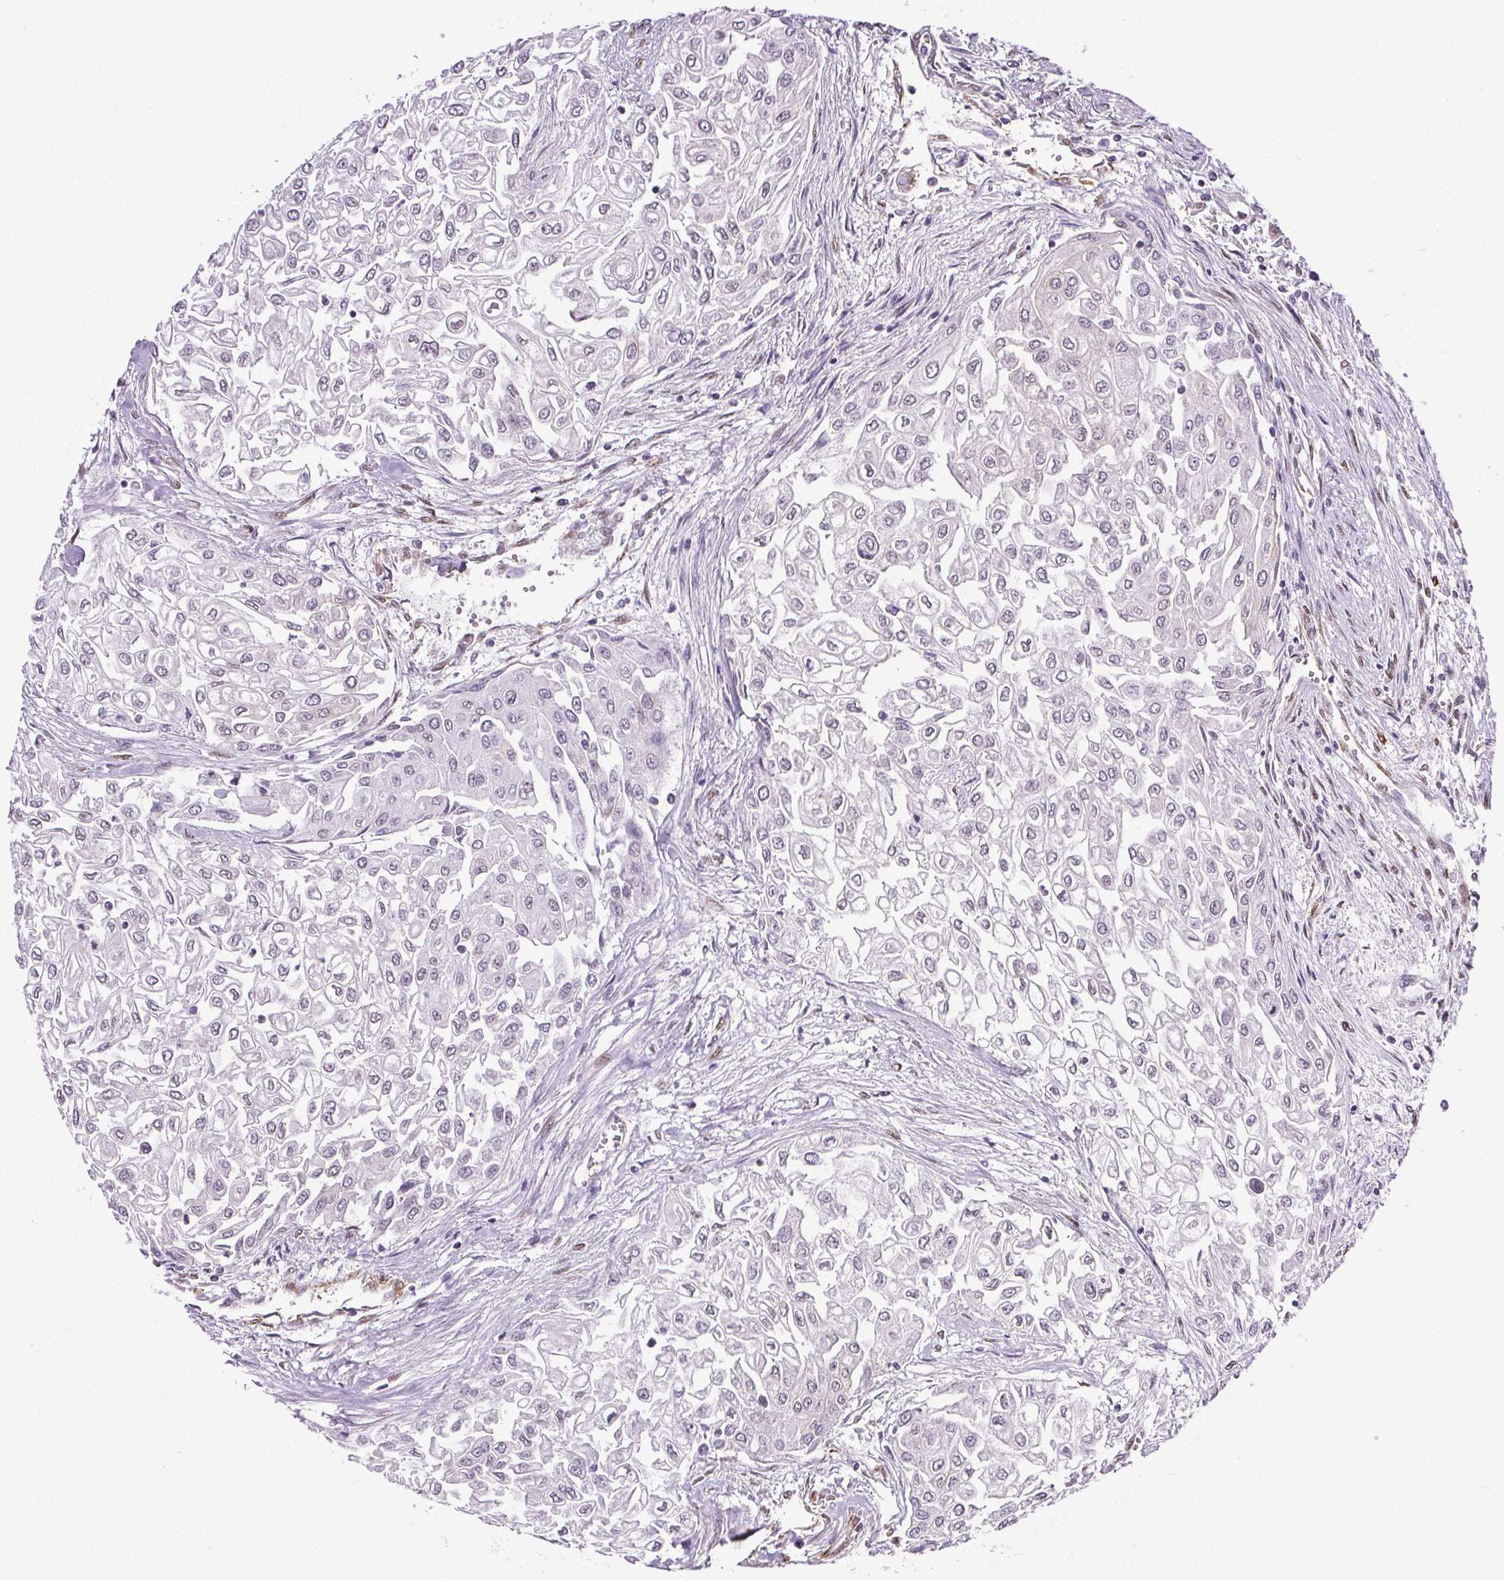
{"staining": {"intensity": "negative", "quantity": "none", "location": "none"}, "tissue": "urothelial cancer", "cell_type": "Tumor cells", "image_type": "cancer", "snomed": [{"axis": "morphology", "description": "Urothelial carcinoma, High grade"}, {"axis": "topography", "description": "Urinary bladder"}], "caption": "The IHC photomicrograph has no significant positivity in tumor cells of urothelial cancer tissue.", "gene": "GP6", "patient": {"sex": "male", "age": 62}}